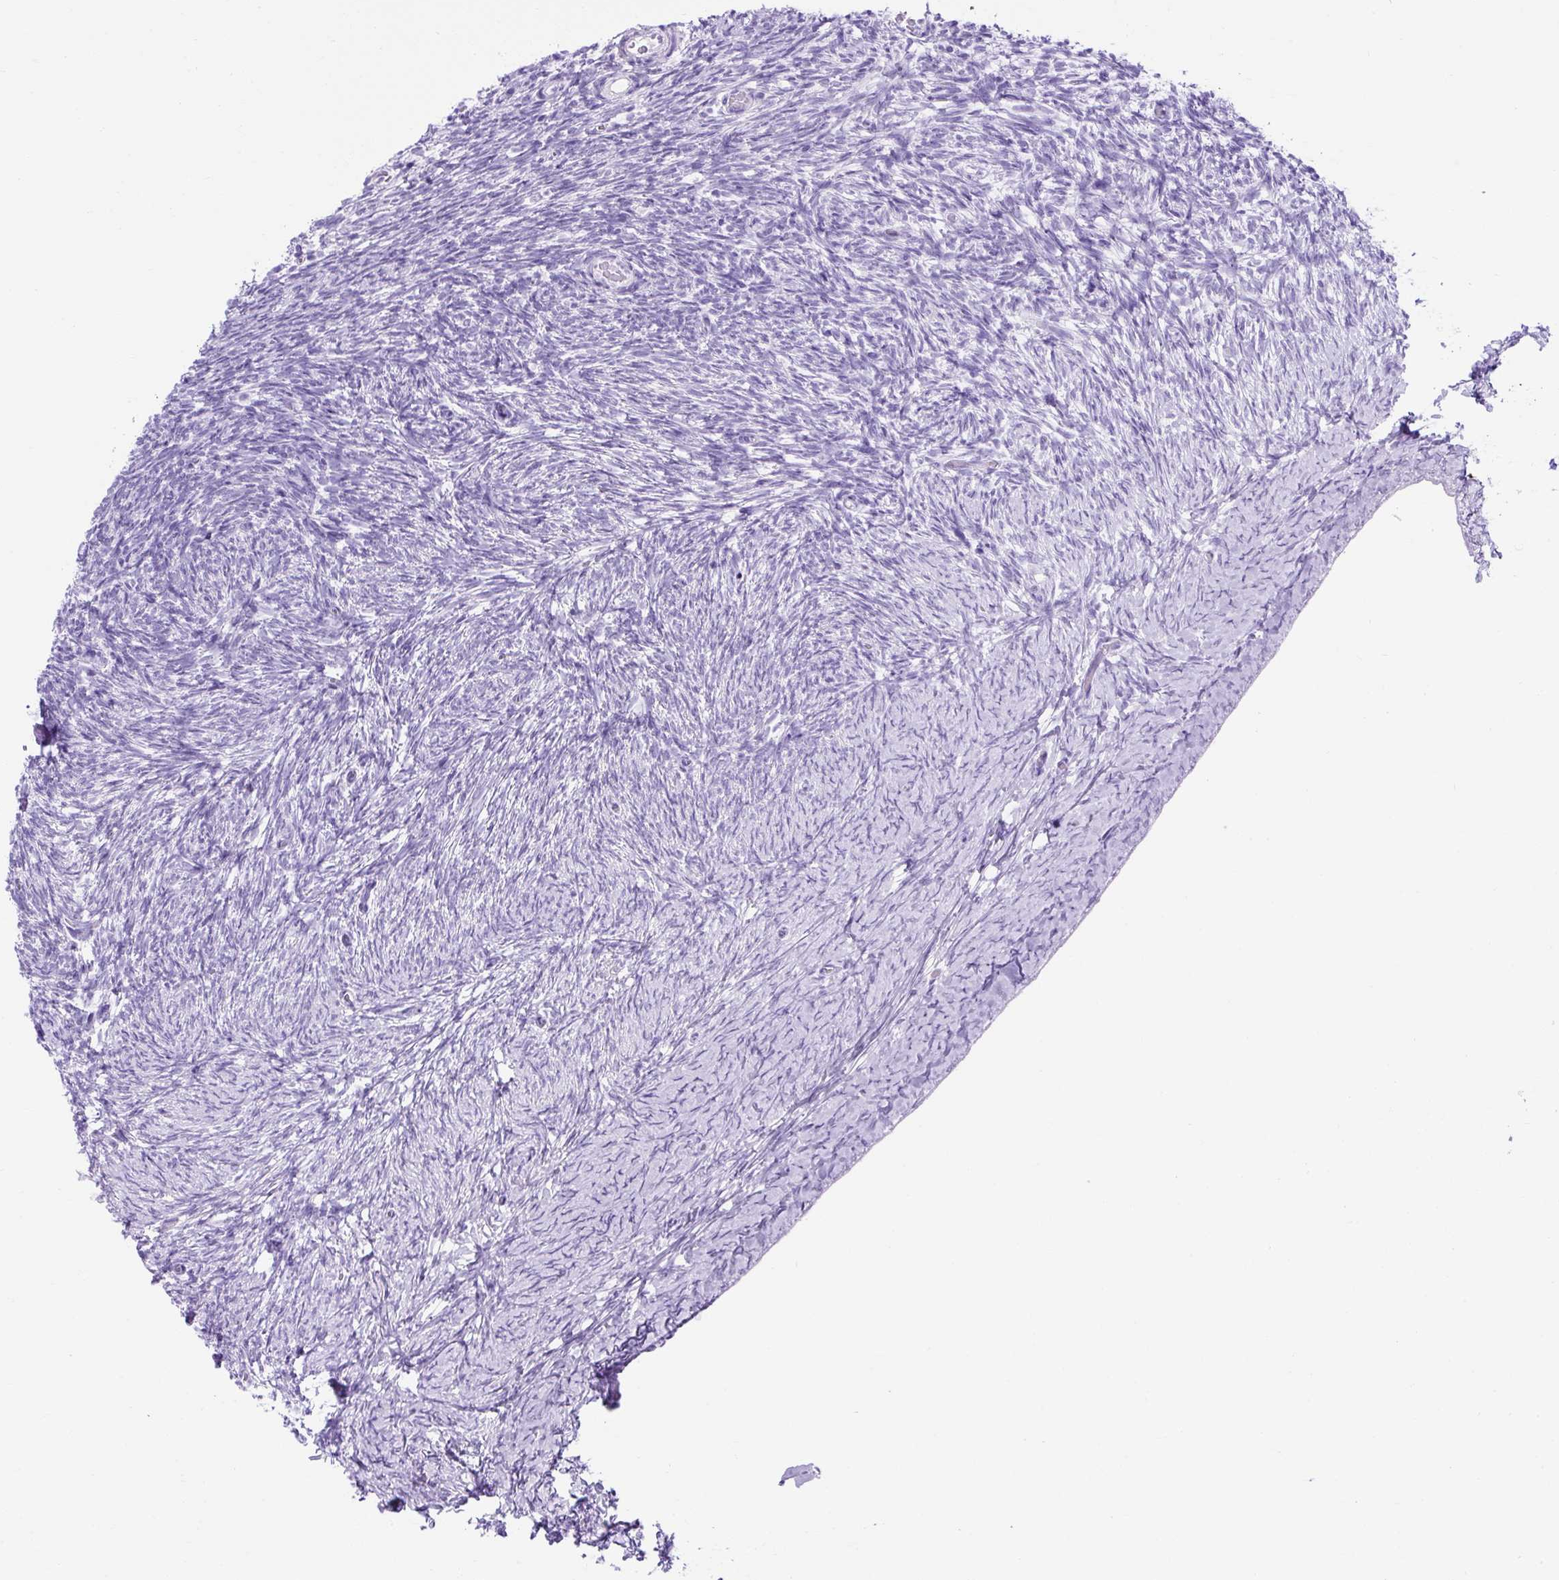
{"staining": {"intensity": "negative", "quantity": "none", "location": "none"}, "tissue": "ovary", "cell_type": "Ovarian stroma cells", "image_type": "normal", "snomed": [{"axis": "morphology", "description": "Normal tissue, NOS"}, {"axis": "topography", "description": "Ovary"}], "caption": "Ovary stained for a protein using IHC reveals no staining ovarian stroma cells.", "gene": "KRT12", "patient": {"sex": "female", "age": 39}}